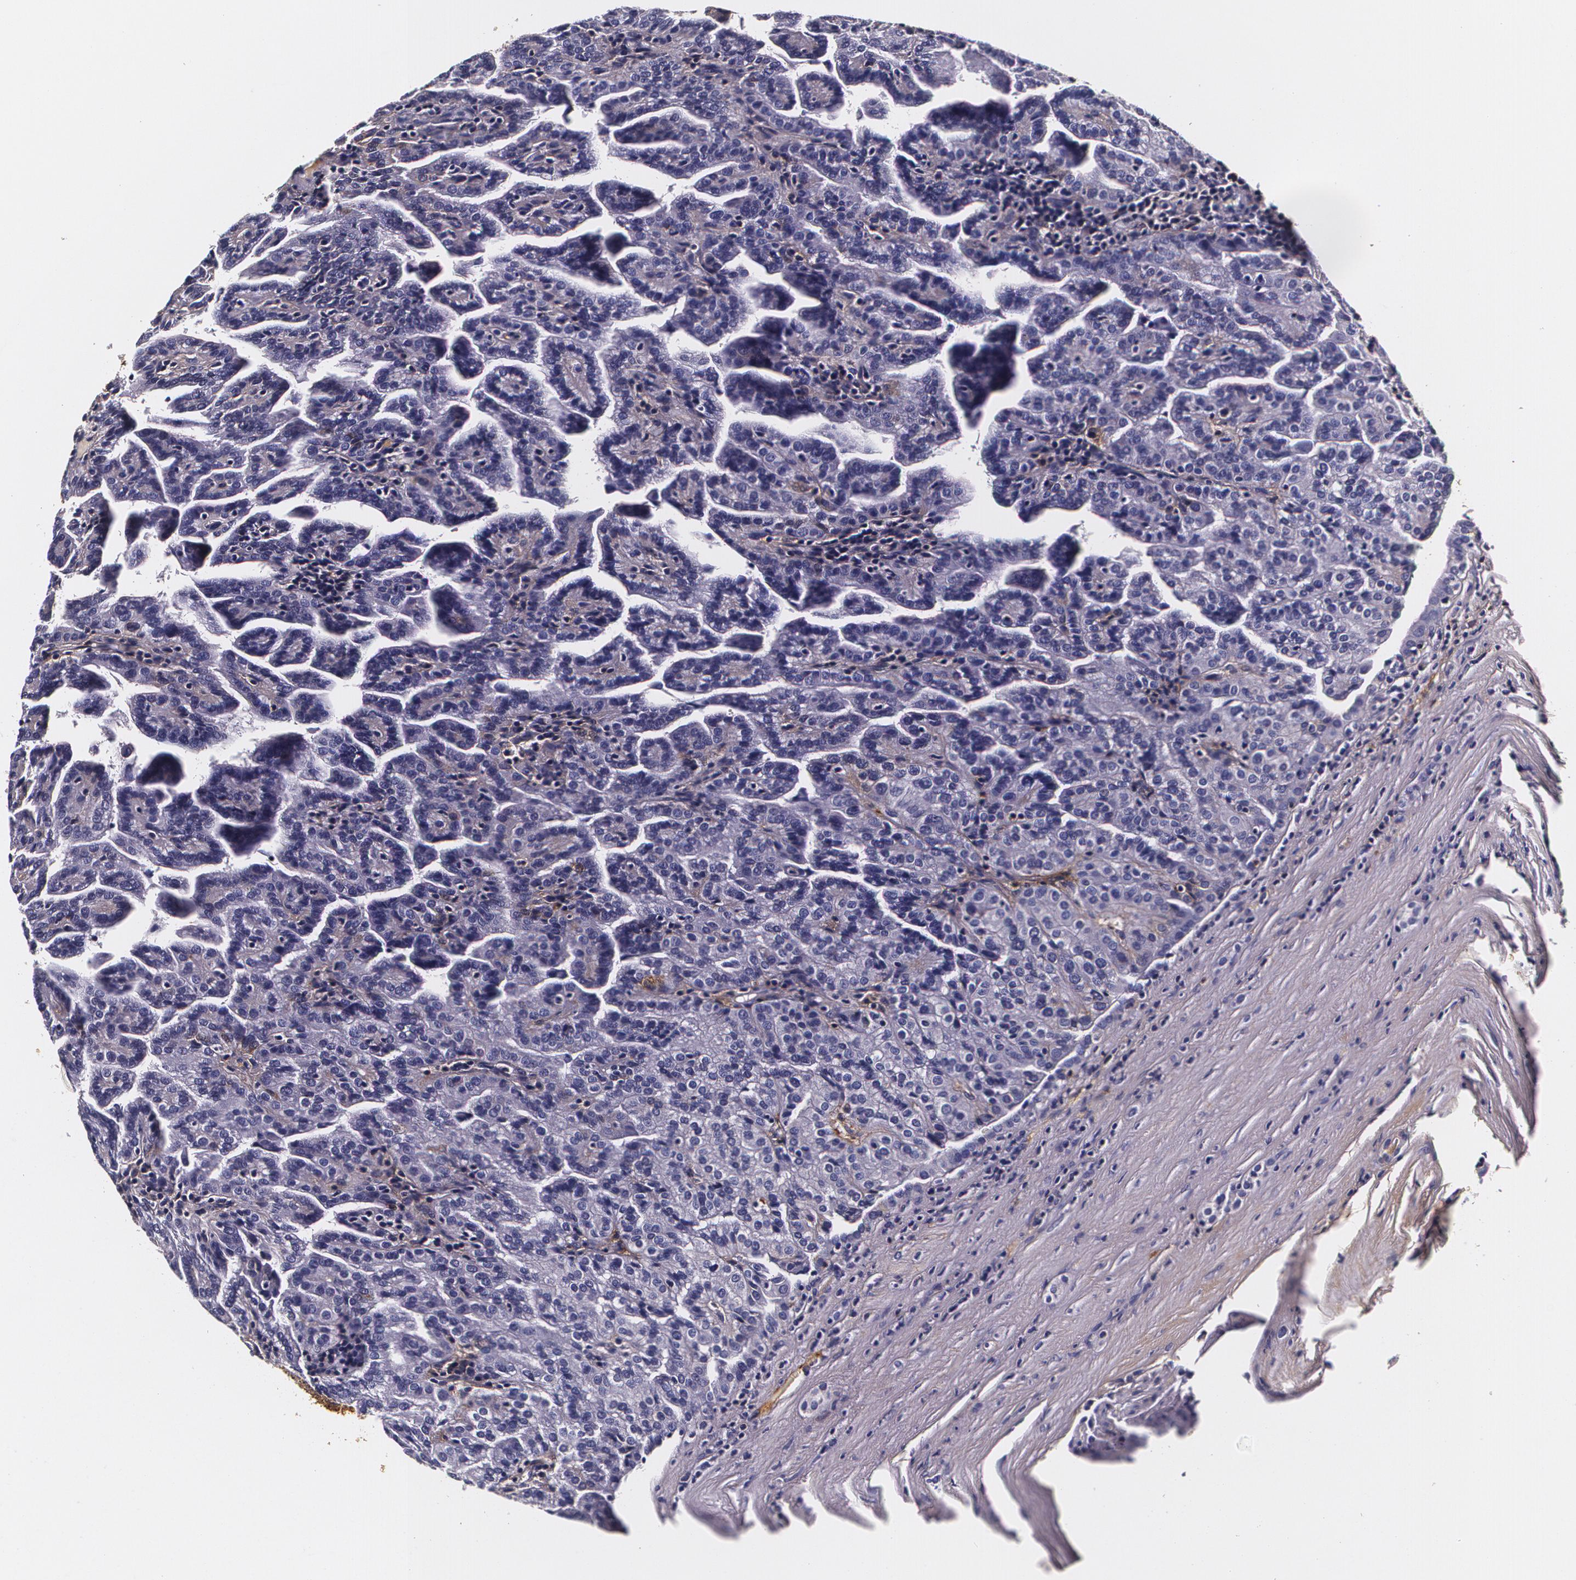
{"staining": {"intensity": "negative", "quantity": "none", "location": "none"}, "tissue": "renal cancer", "cell_type": "Tumor cells", "image_type": "cancer", "snomed": [{"axis": "morphology", "description": "Adenocarcinoma, NOS"}, {"axis": "topography", "description": "Kidney"}], "caption": "Tumor cells show no significant protein expression in renal cancer (adenocarcinoma).", "gene": "TTR", "patient": {"sex": "male", "age": 61}}